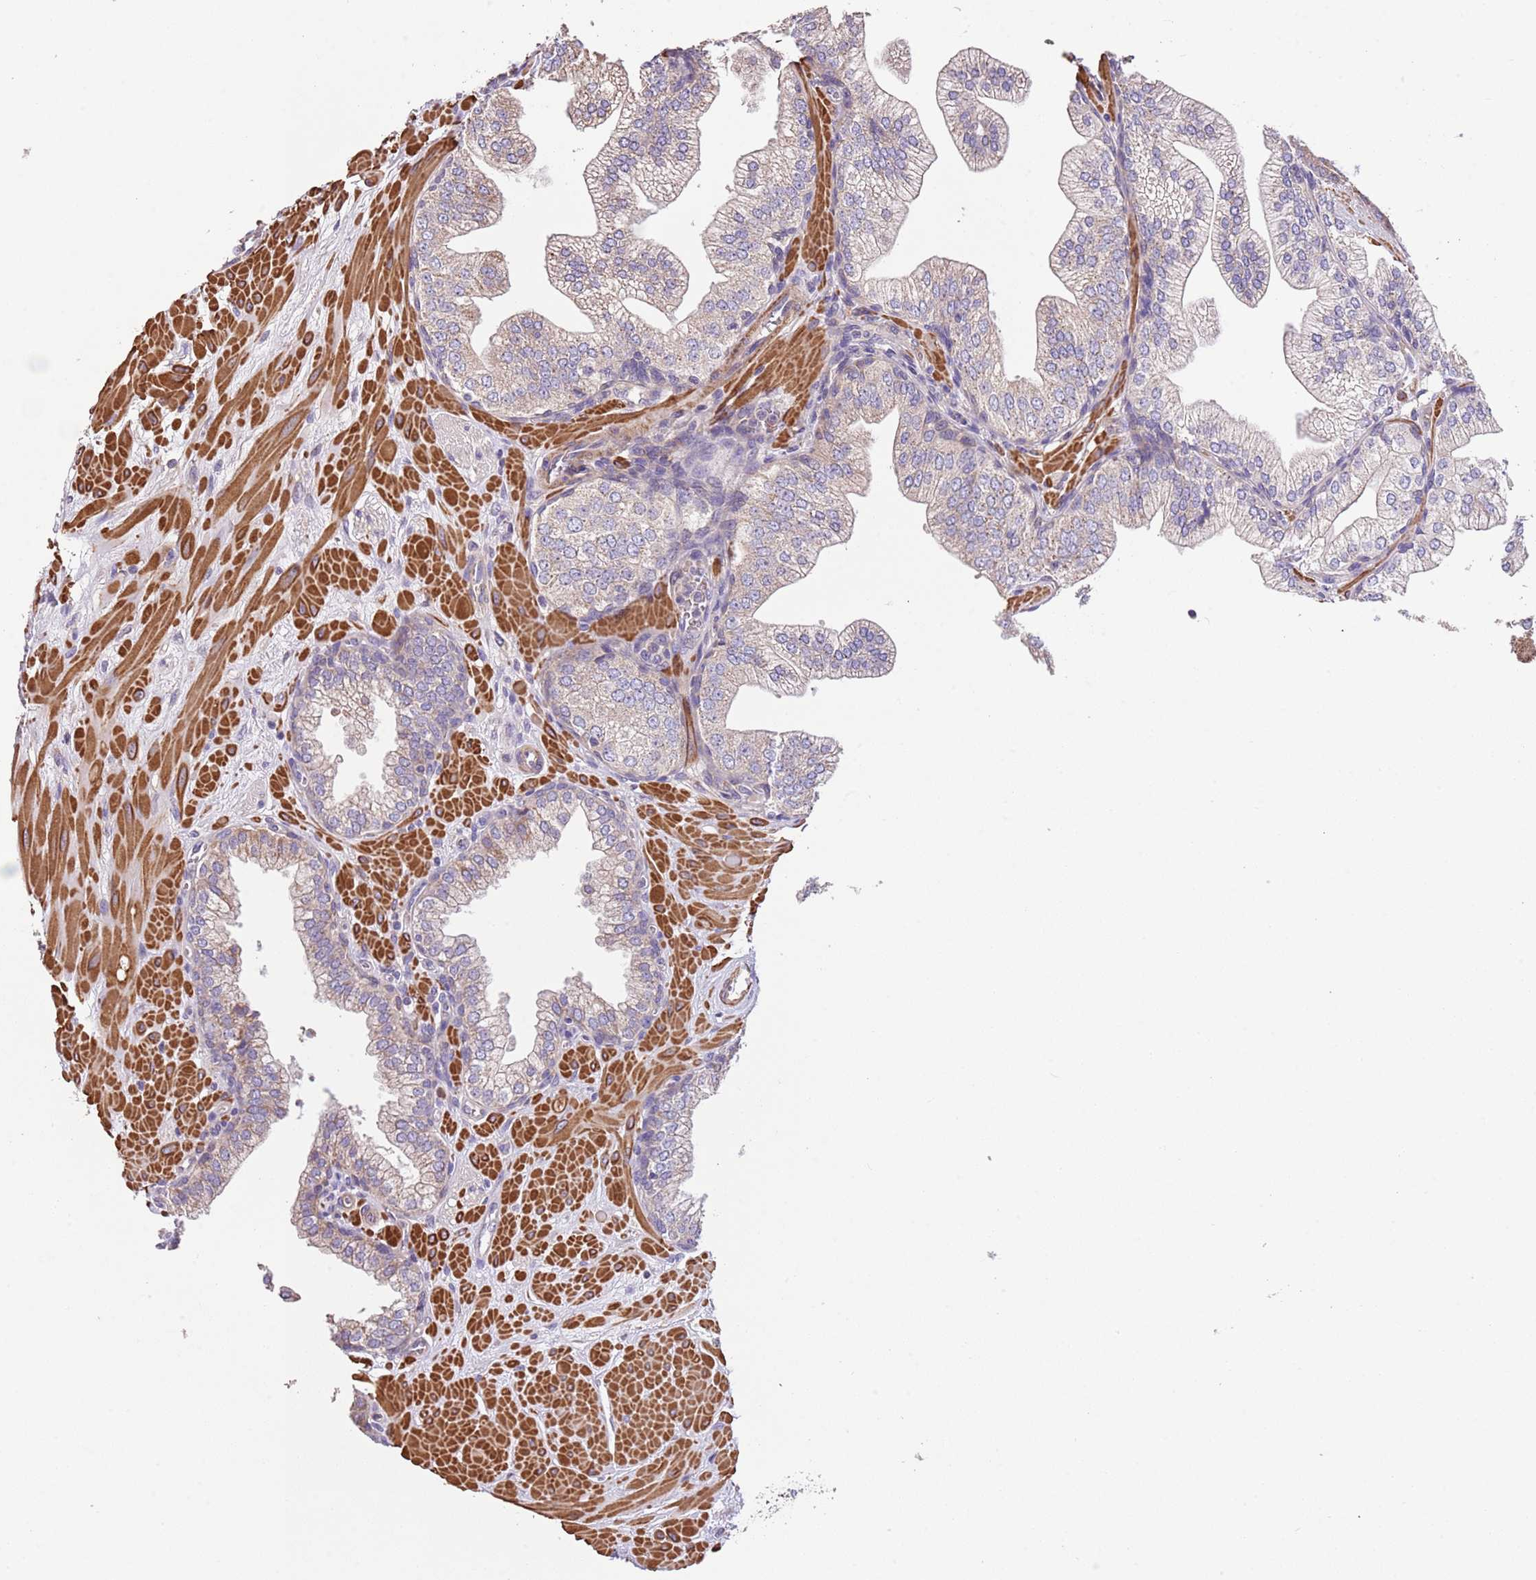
{"staining": {"intensity": "weak", "quantity": "<25%", "location": "cytoplasmic/membranous"}, "tissue": "prostate", "cell_type": "Glandular cells", "image_type": "normal", "snomed": [{"axis": "morphology", "description": "Normal tissue, NOS"}, {"axis": "topography", "description": "Prostate"}], "caption": "Immunohistochemistry (IHC) photomicrograph of benign prostate stained for a protein (brown), which exhibits no expression in glandular cells. (Immunohistochemistry, brightfield microscopy, high magnification).", "gene": "PIGA", "patient": {"sex": "male", "age": 60}}